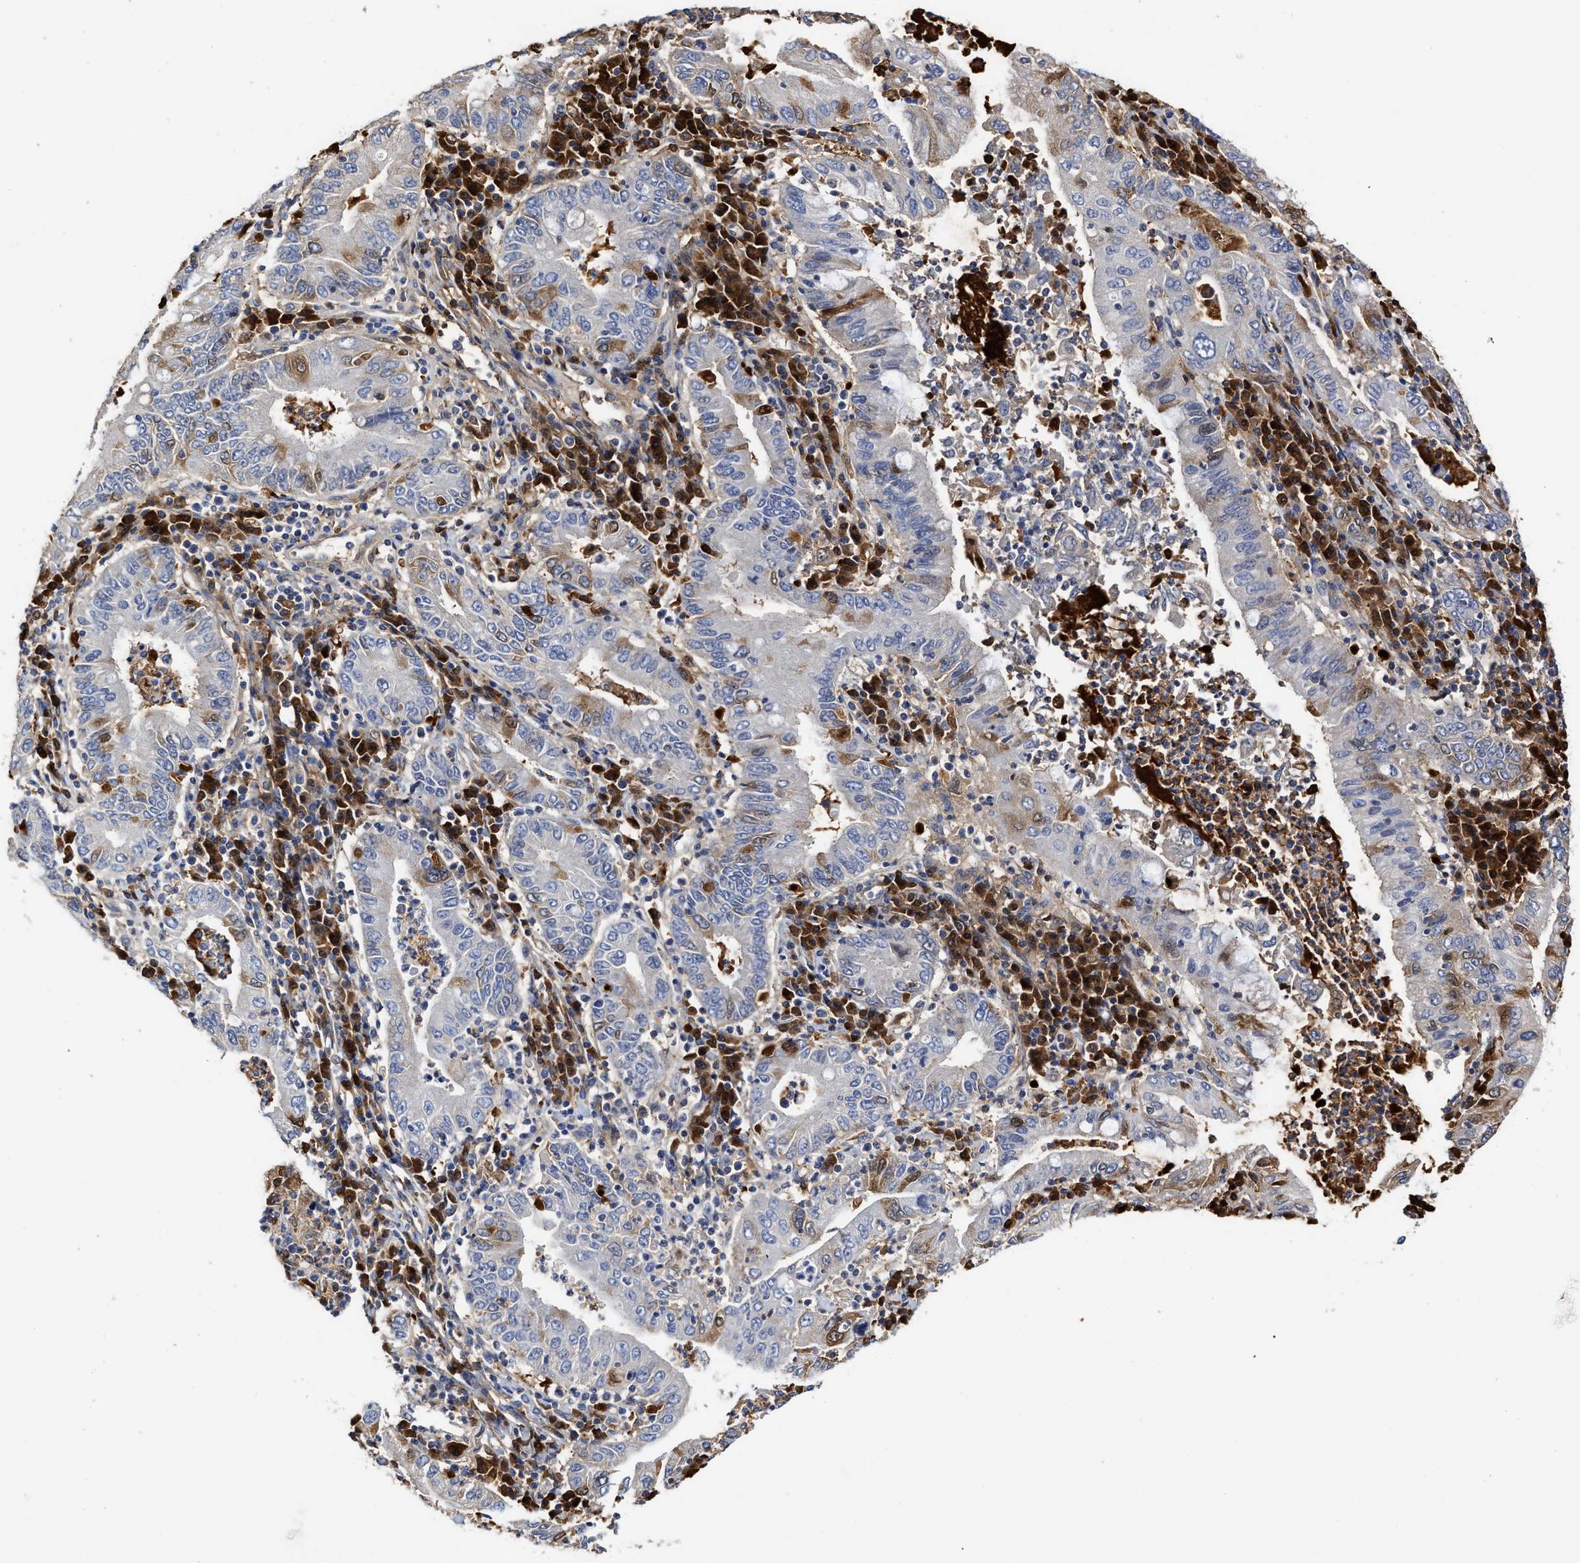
{"staining": {"intensity": "weak", "quantity": "<25%", "location": "cytoplasmic/membranous"}, "tissue": "stomach cancer", "cell_type": "Tumor cells", "image_type": "cancer", "snomed": [{"axis": "morphology", "description": "Normal tissue, NOS"}, {"axis": "morphology", "description": "Adenocarcinoma, NOS"}, {"axis": "topography", "description": "Esophagus"}, {"axis": "topography", "description": "Stomach, upper"}, {"axis": "topography", "description": "Peripheral nerve tissue"}], "caption": "Stomach cancer (adenocarcinoma) stained for a protein using immunohistochemistry exhibits no expression tumor cells.", "gene": "C2", "patient": {"sex": "male", "age": 62}}